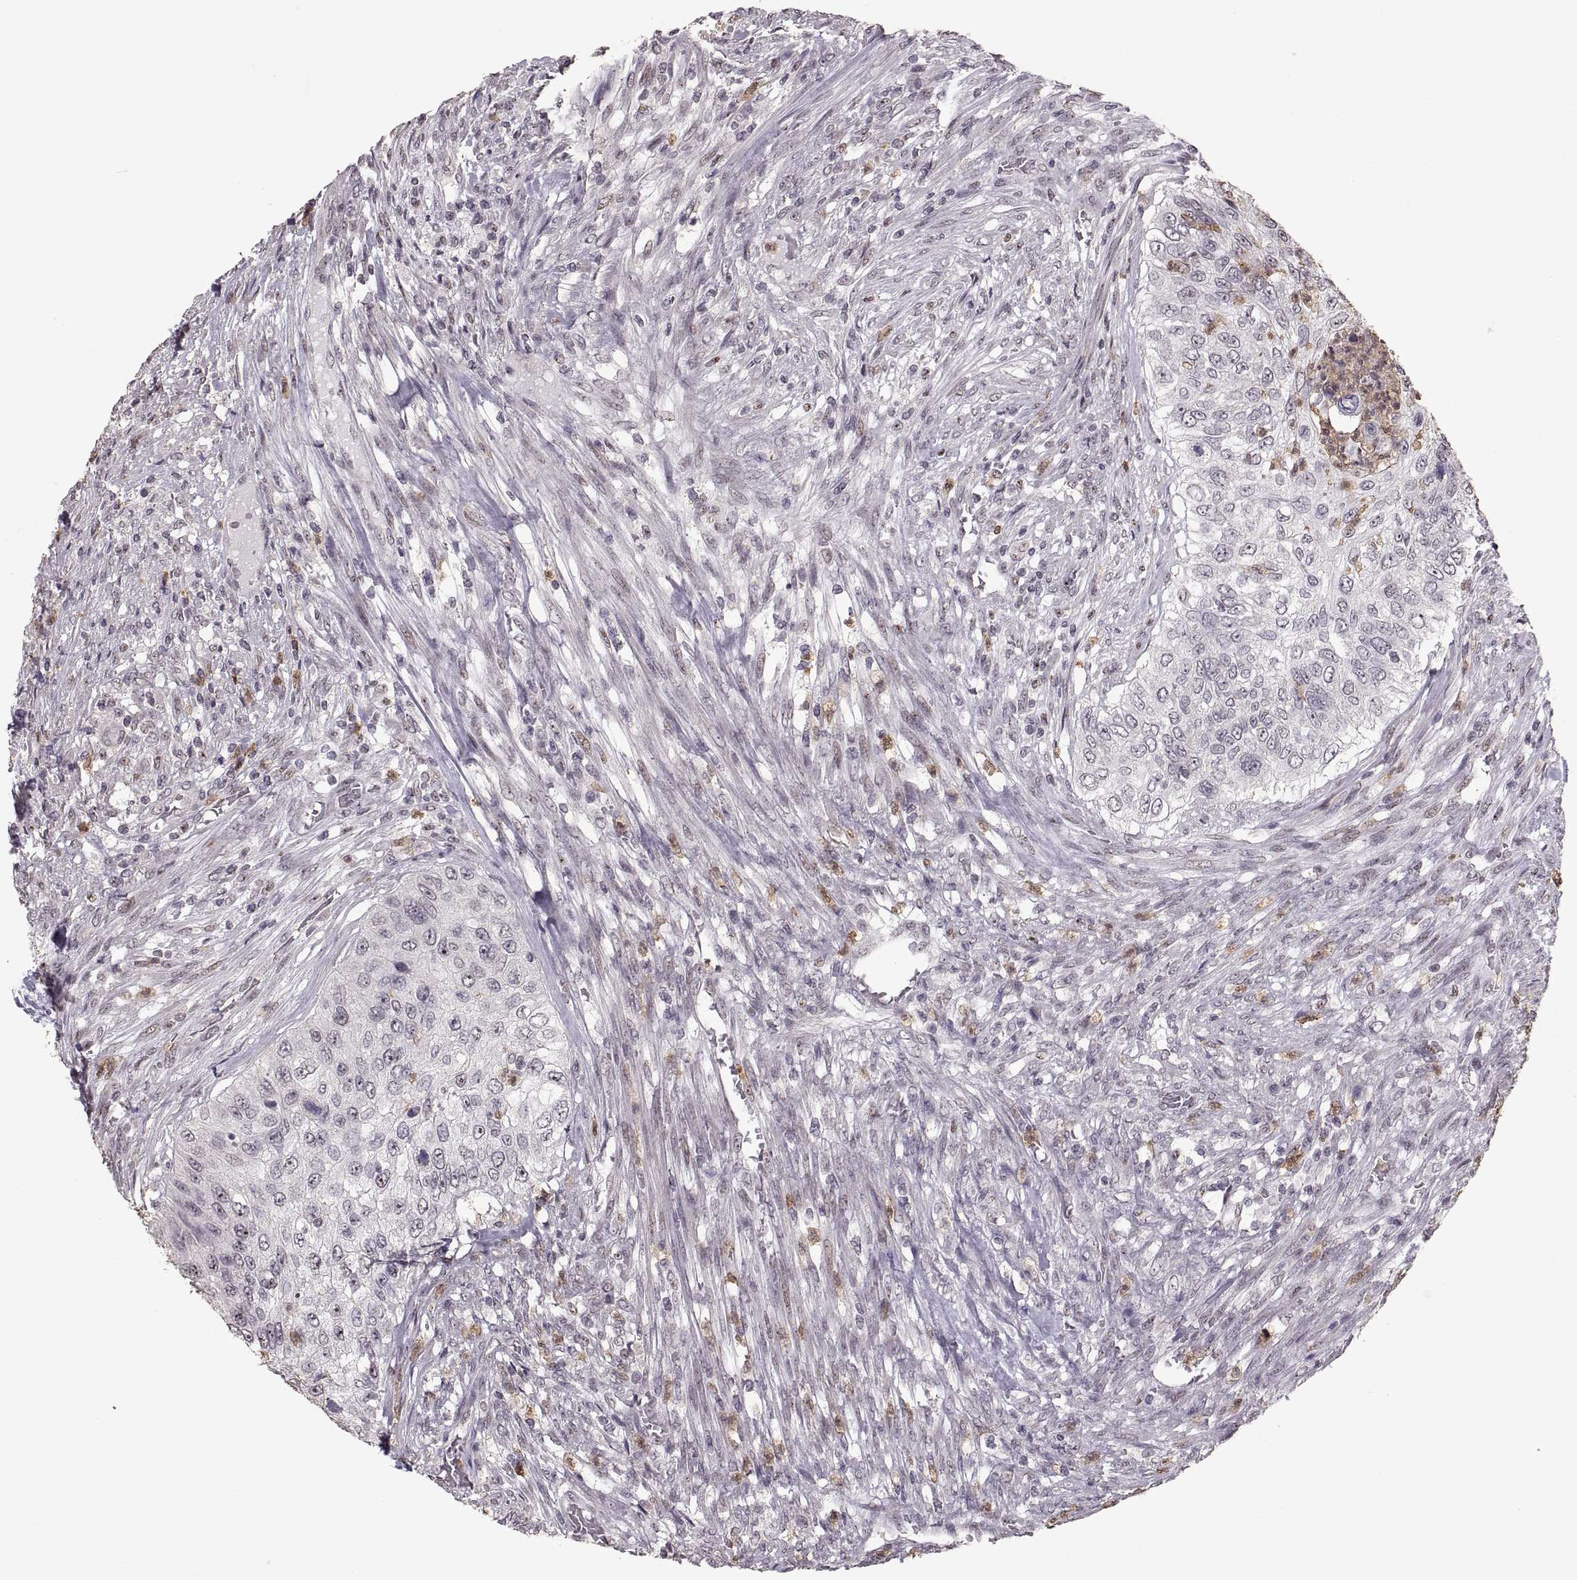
{"staining": {"intensity": "negative", "quantity": "none", "location": "none"}, "tissue": "urothelial cancer", "cell_type": "Tumor cells", "image_type": "cancer", "snomed": [{"axis": "morphology", "description": "Urothelial carcinoma, High grade"}, {"axis": "topography", "description": "Urinary bladder"}], "caption": "High power microscopy photomicrograph of an immunohistochemistry micrograph of high-grade urothelial carcinoma, revealing no significant positivity in tumor cells.", "gene": "PALS1", "patient": {"sex": "female", "age": 60}}